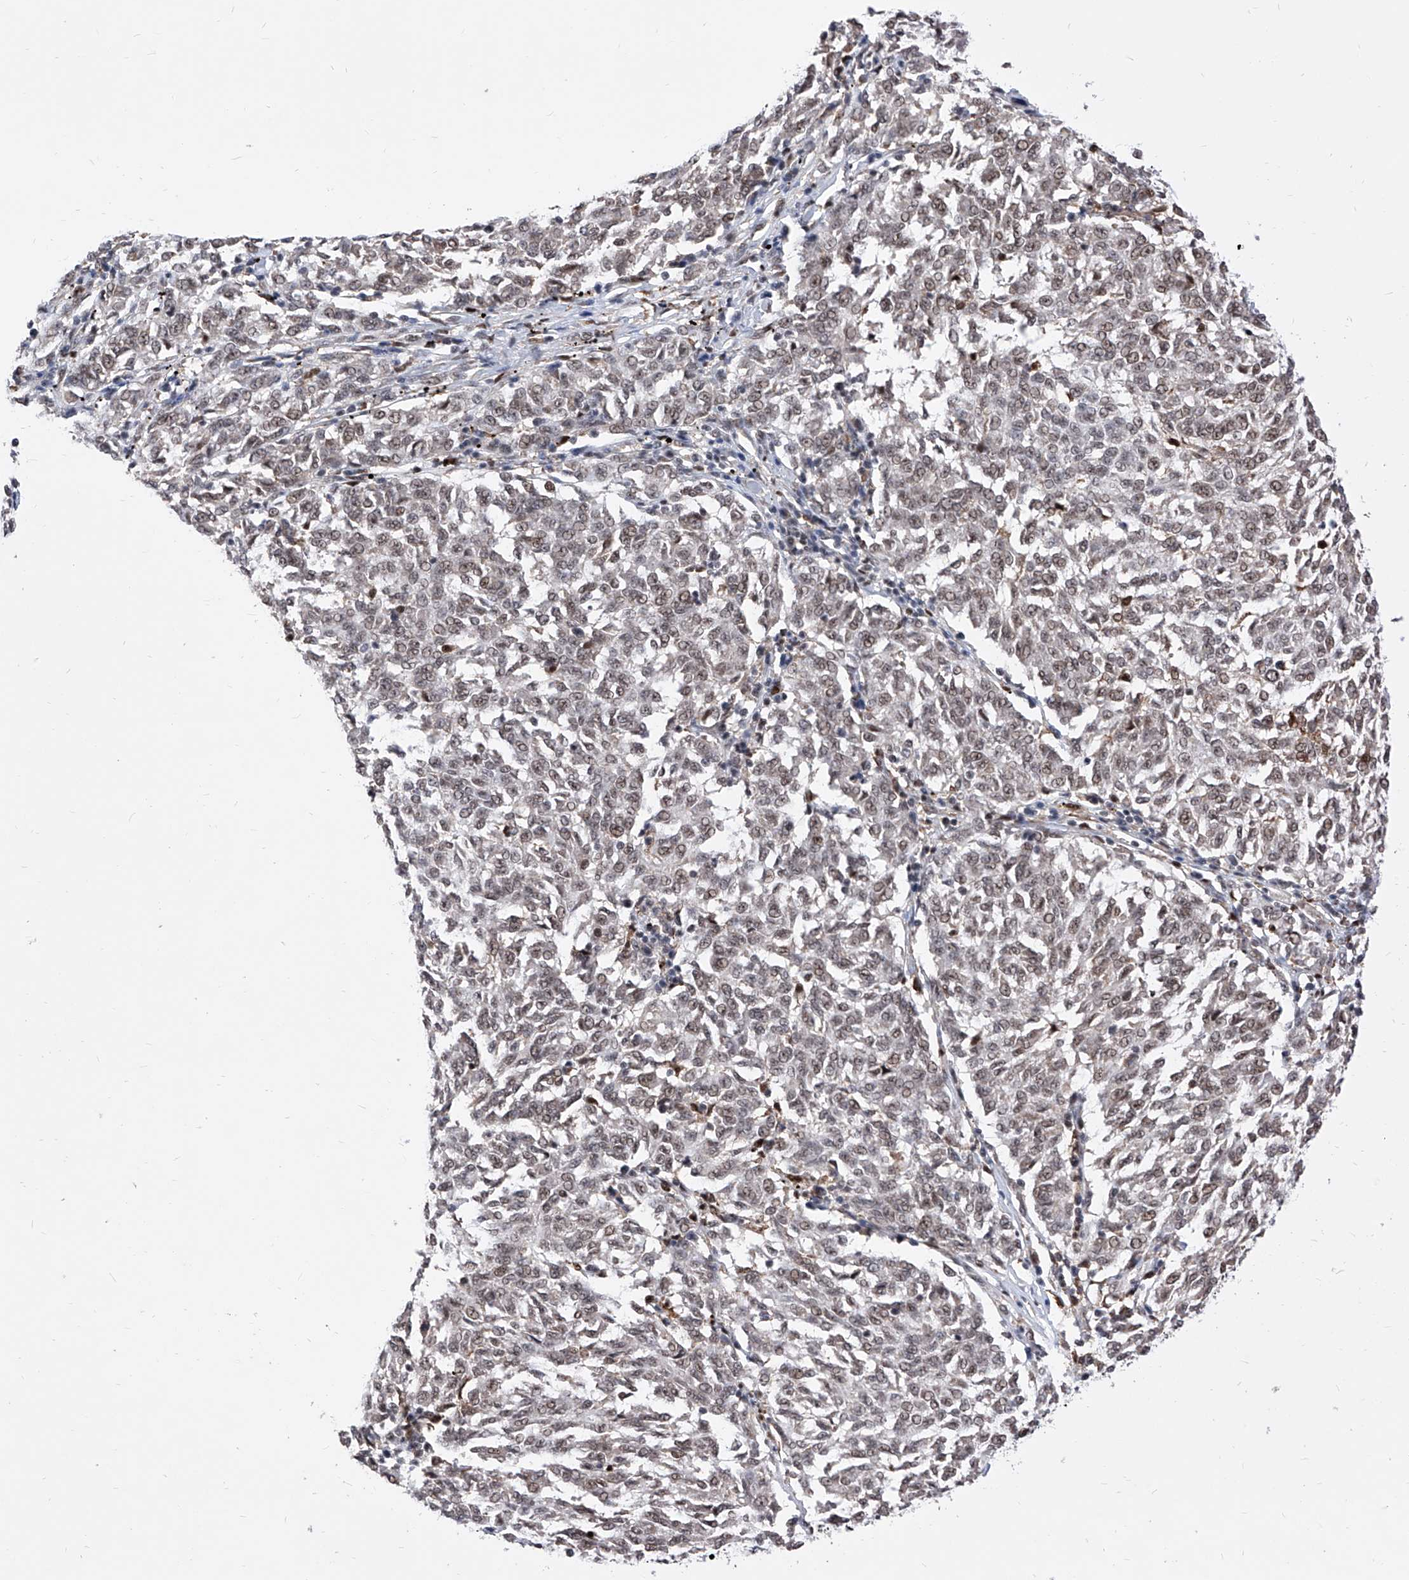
{"staining": {"intensity": "weak", "quantity": ">75%", "location": "nuclear"}, "tissue": "melanoma", "cell_type": "Tumor cells", "image_type": "cancer", "snomed": [{"axis": "morphology", "description": "Malignant melanoma, NOS"}, {"axis": "topography", "description": "Skin"}], "caption": "This photomicrograph exhibits immunohistochemistry (IHC) staining of melanoma, with low weak nuclear staining in about >75% of tumor cells.", "gene": "PHF5A", "patient": {"sex": "female", "age": 72}}